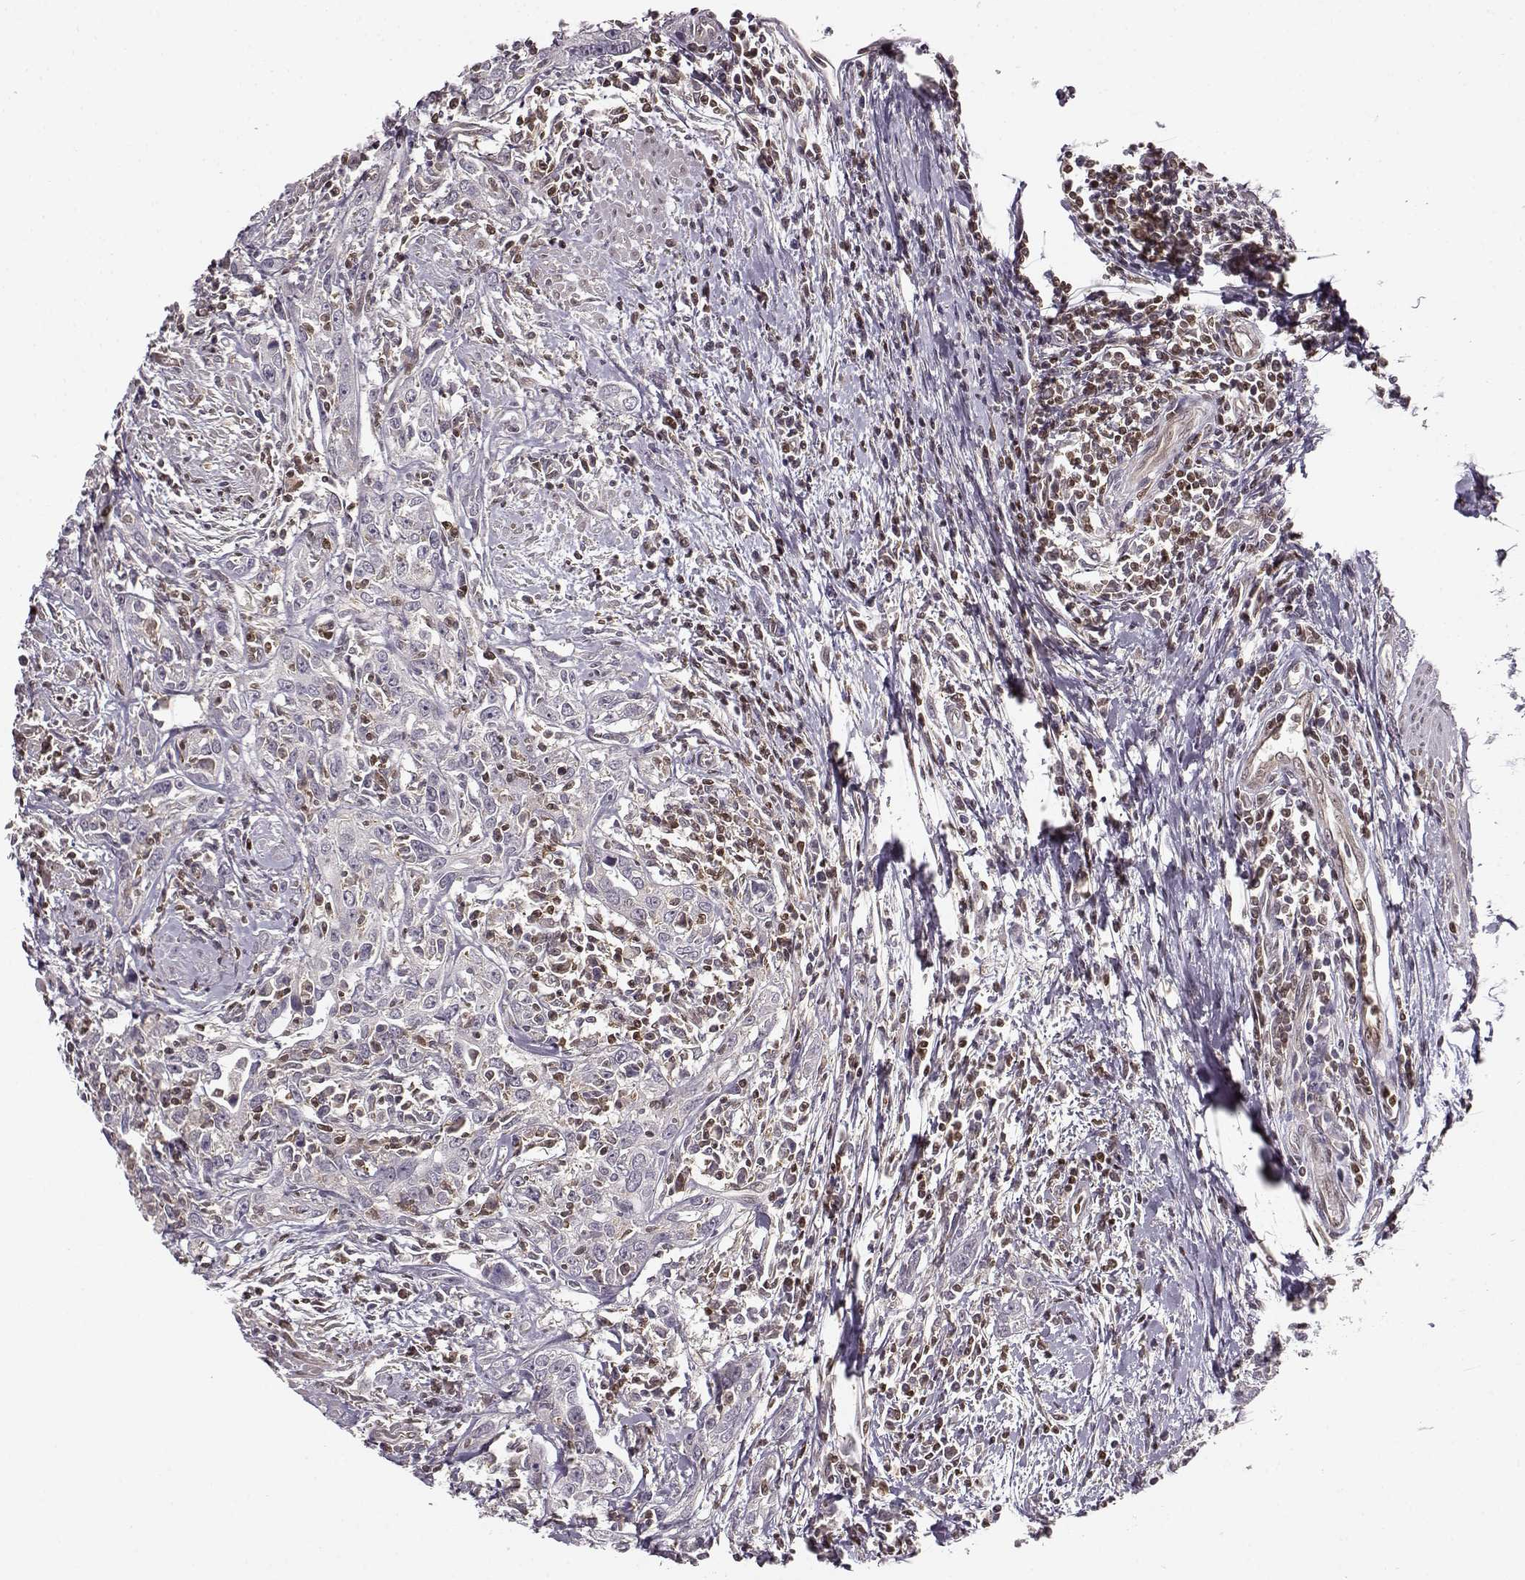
{"staining": {"intensity": "negative", "quantity": "none", "location": "none"}, "tissue": "urothelial cancer", "cell_type": "Tumor cells", "image_type": "cancer", "snomed": [{"axis": "morphology", "description": "Urothelial carcinoma, High grade"}, {"axis": "topography", "description": "Urinary bladder"}], "caption": "Immunohistochemistry photomicrograph of neoplastic tissue: high-grade urothelial carcinoma stained with DAB (3,3'-diaminobenzidine) shows no significant protein positivity in tumor cells. (DAB IHC visualized using brightfield microscopy, high magnification).", "gene": "MFSD1", "patient": {"sex": "male", "age": 83}}